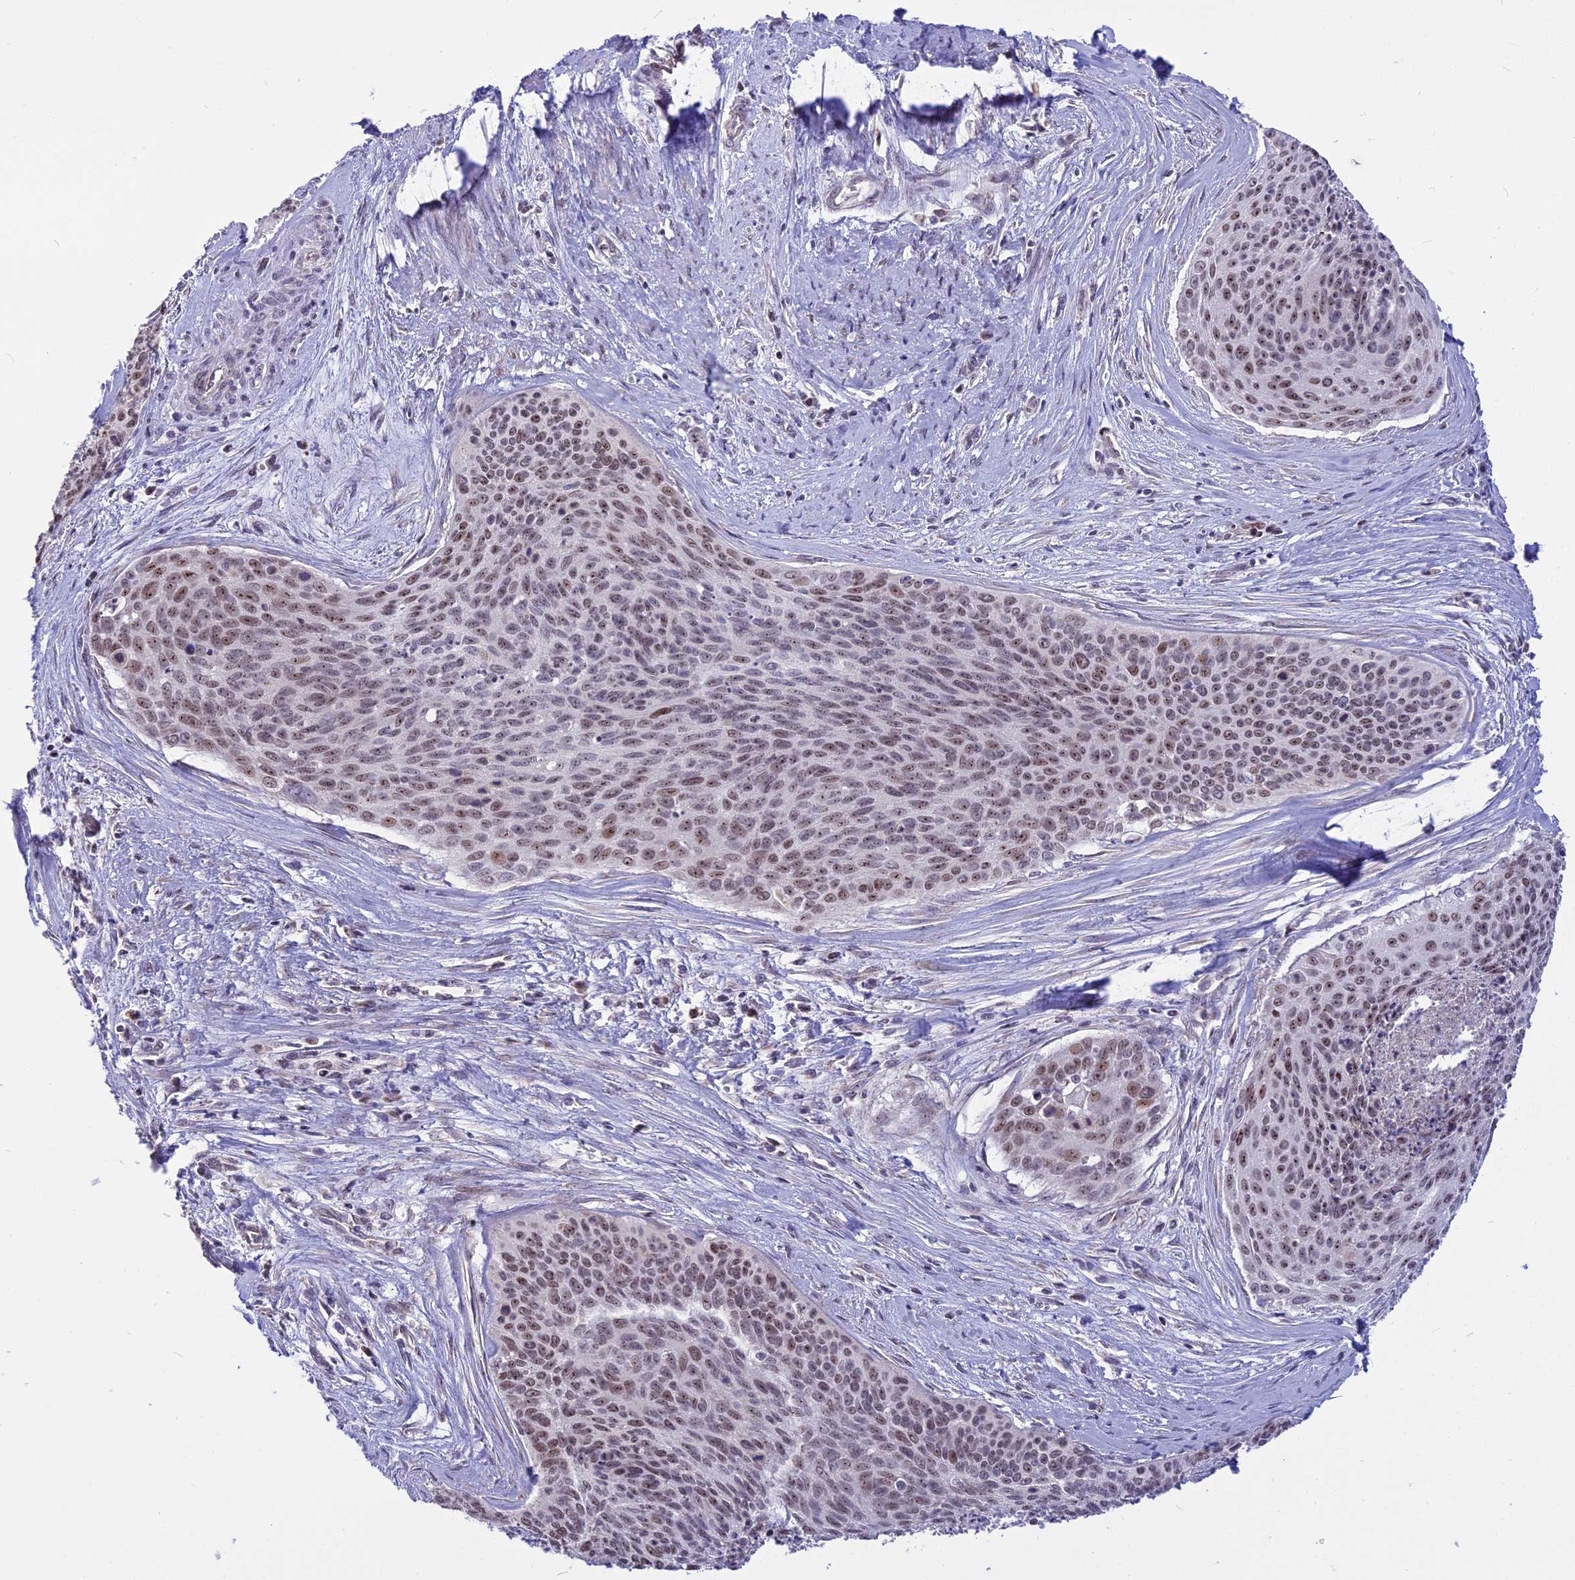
{"staining": {"intensity": "moderate", "quantity": ">75%", "location": "nuclear"}, "tissue": "cervical cancer", "cell_type": "Tumor cells", "image_type": "cancer", "snomed": [{"axis": "morphology", "description": "Squamous cell carcinoma, NOS"}, {"axis": "topography", "description": "Cervix"}], "caption": "This image displays immunohistochemistry staining of cervical cancer, with medium moderate nuclear expression in approximately >75% of tumor cells.", "gene": "CMSS1", "patient": {"sex": "female", "age": 55}}